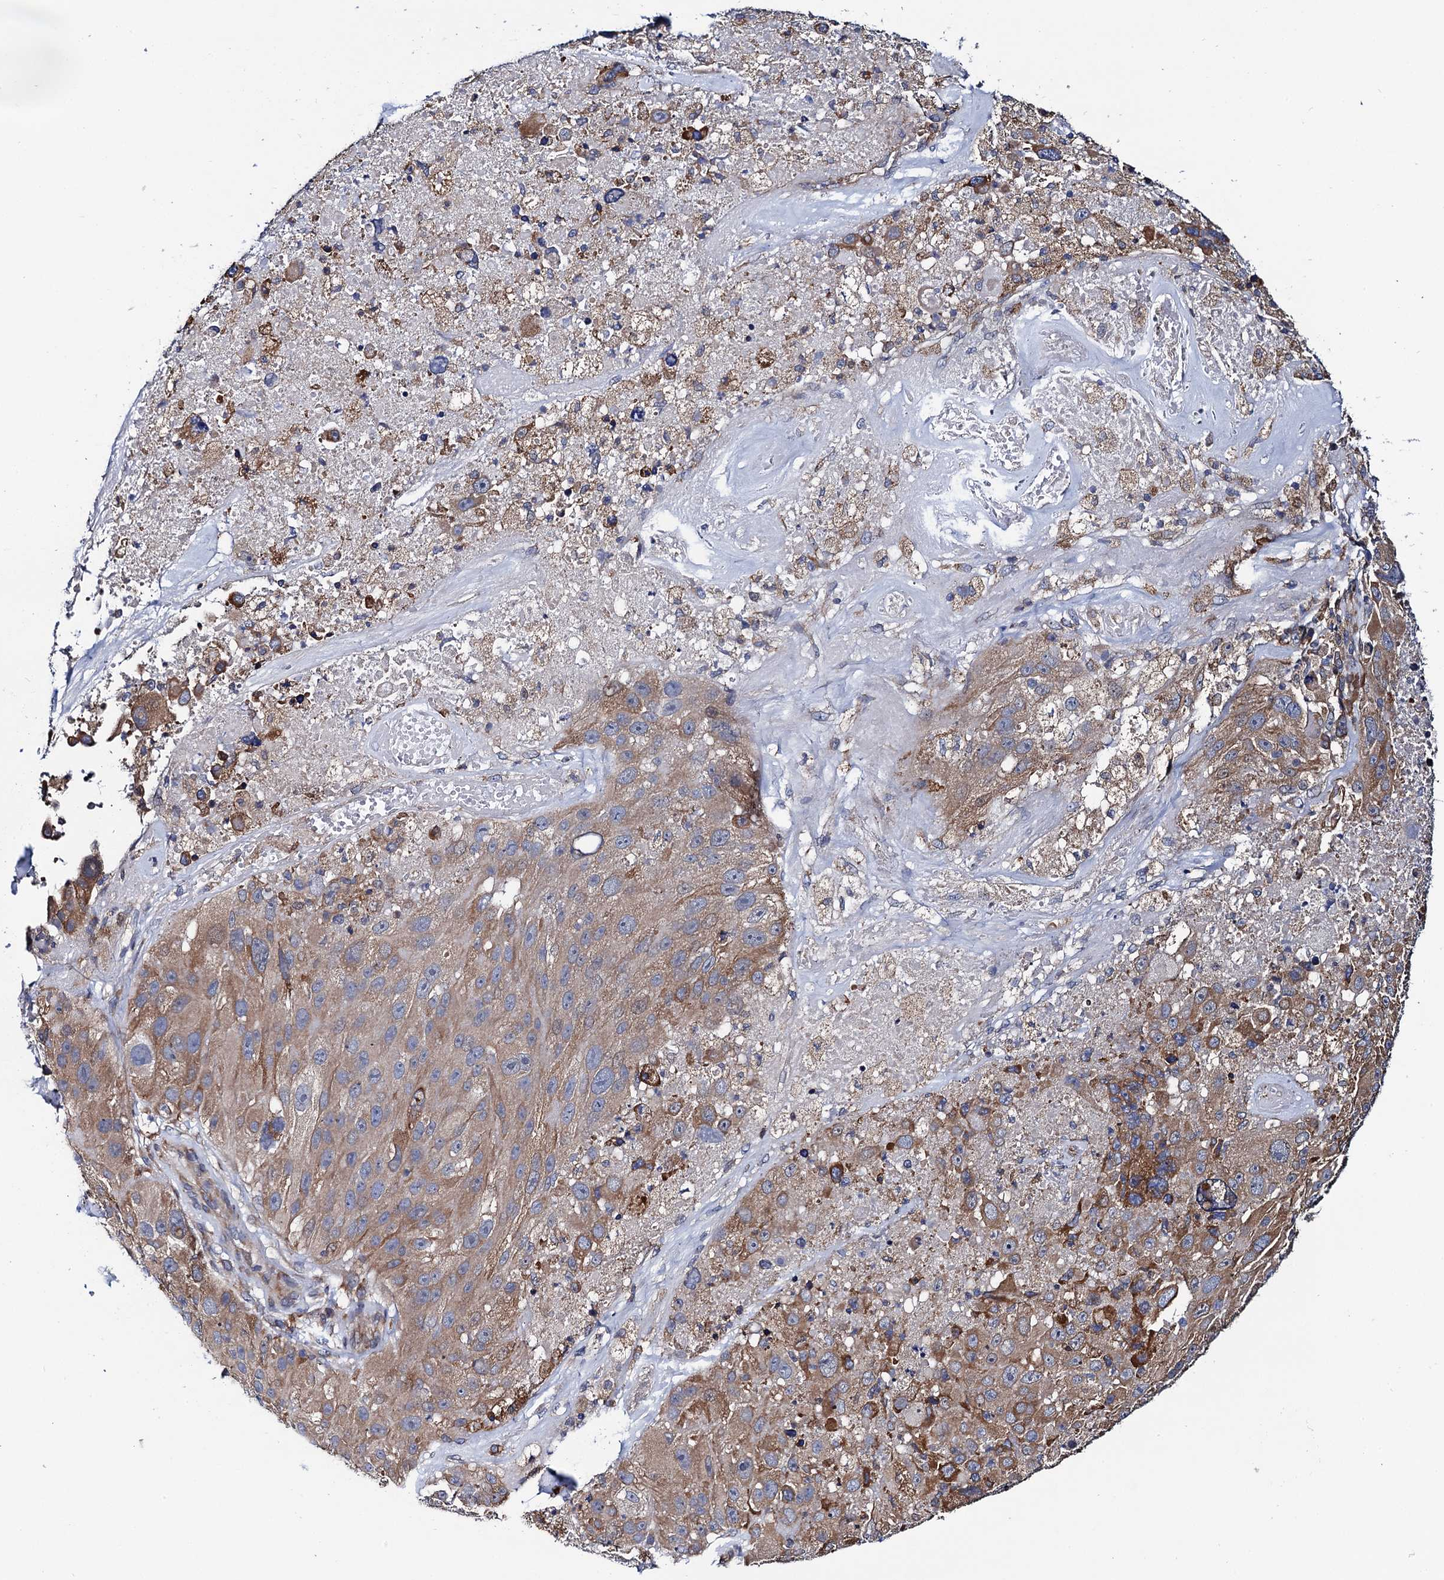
{"staining": {"intensity": "weak", "quantity": "25%-75%", "location": "cytoplasmic/membranous"}, "tissue": "melanoma", "cell_type": "Tumor cells", "image_type": "cancer", "snomed": [{"axis": "morphology", "description": "Malignant melanoma, Metastatic site"}, {"axis": "topography", "description": "Lymph node"}], "caption": "Brown immunohistochemical staining in malignant melanoma (metastatic site) exhibits weak cytoplasmic/membranous staining in about 25%-75% of tumor cells. The staining was performed using DAB to visualize the protein expression in brown, while the nuclei were stained in blue with hematoxylin (Magnification: 20x).", "gene": "PGLS", "patient": {"sex": "male", "age": 62}}